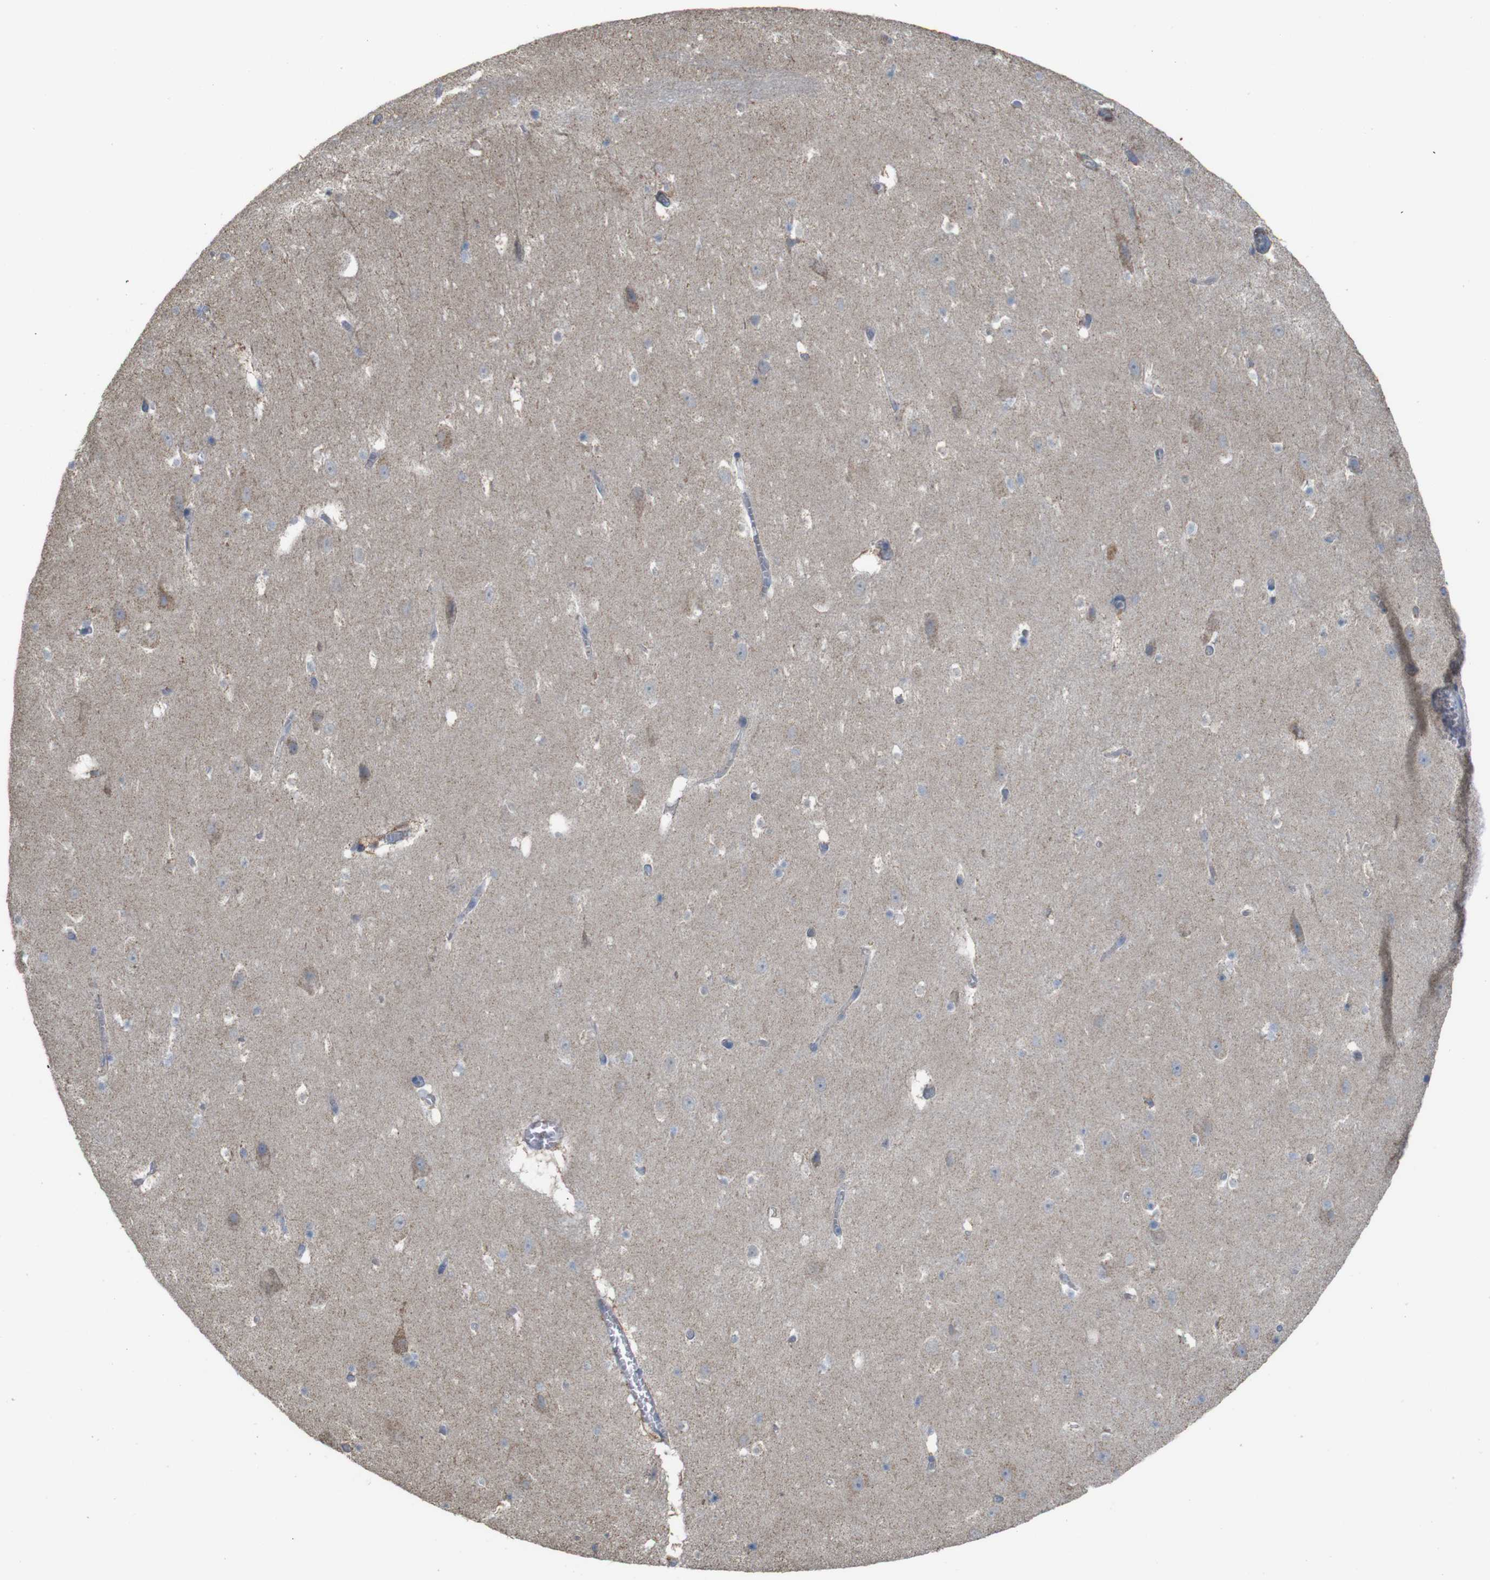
{"staining": {"intensity": "negative", "quantity": "none", "location": "none"}, "tissue": "hippocampus", "cell_type": "Glial cells", "image_type": "normal", "snomed": [{"axis": "morphology", "description": "Normal tissue, NOS"}, {"axis": "topography", "description": "Hippocampus"}], "caption": "High power microscopy photomicrograph of an IHC image of unremarkable hippocampus, revealing no significant staining in glial cells. (Brightfield microscopy of DAB (3,3'-diaminobenzidine) IHC at high magnification).", "gene": "PTPRR", "patient": {"sex": "male", "age": 45}}